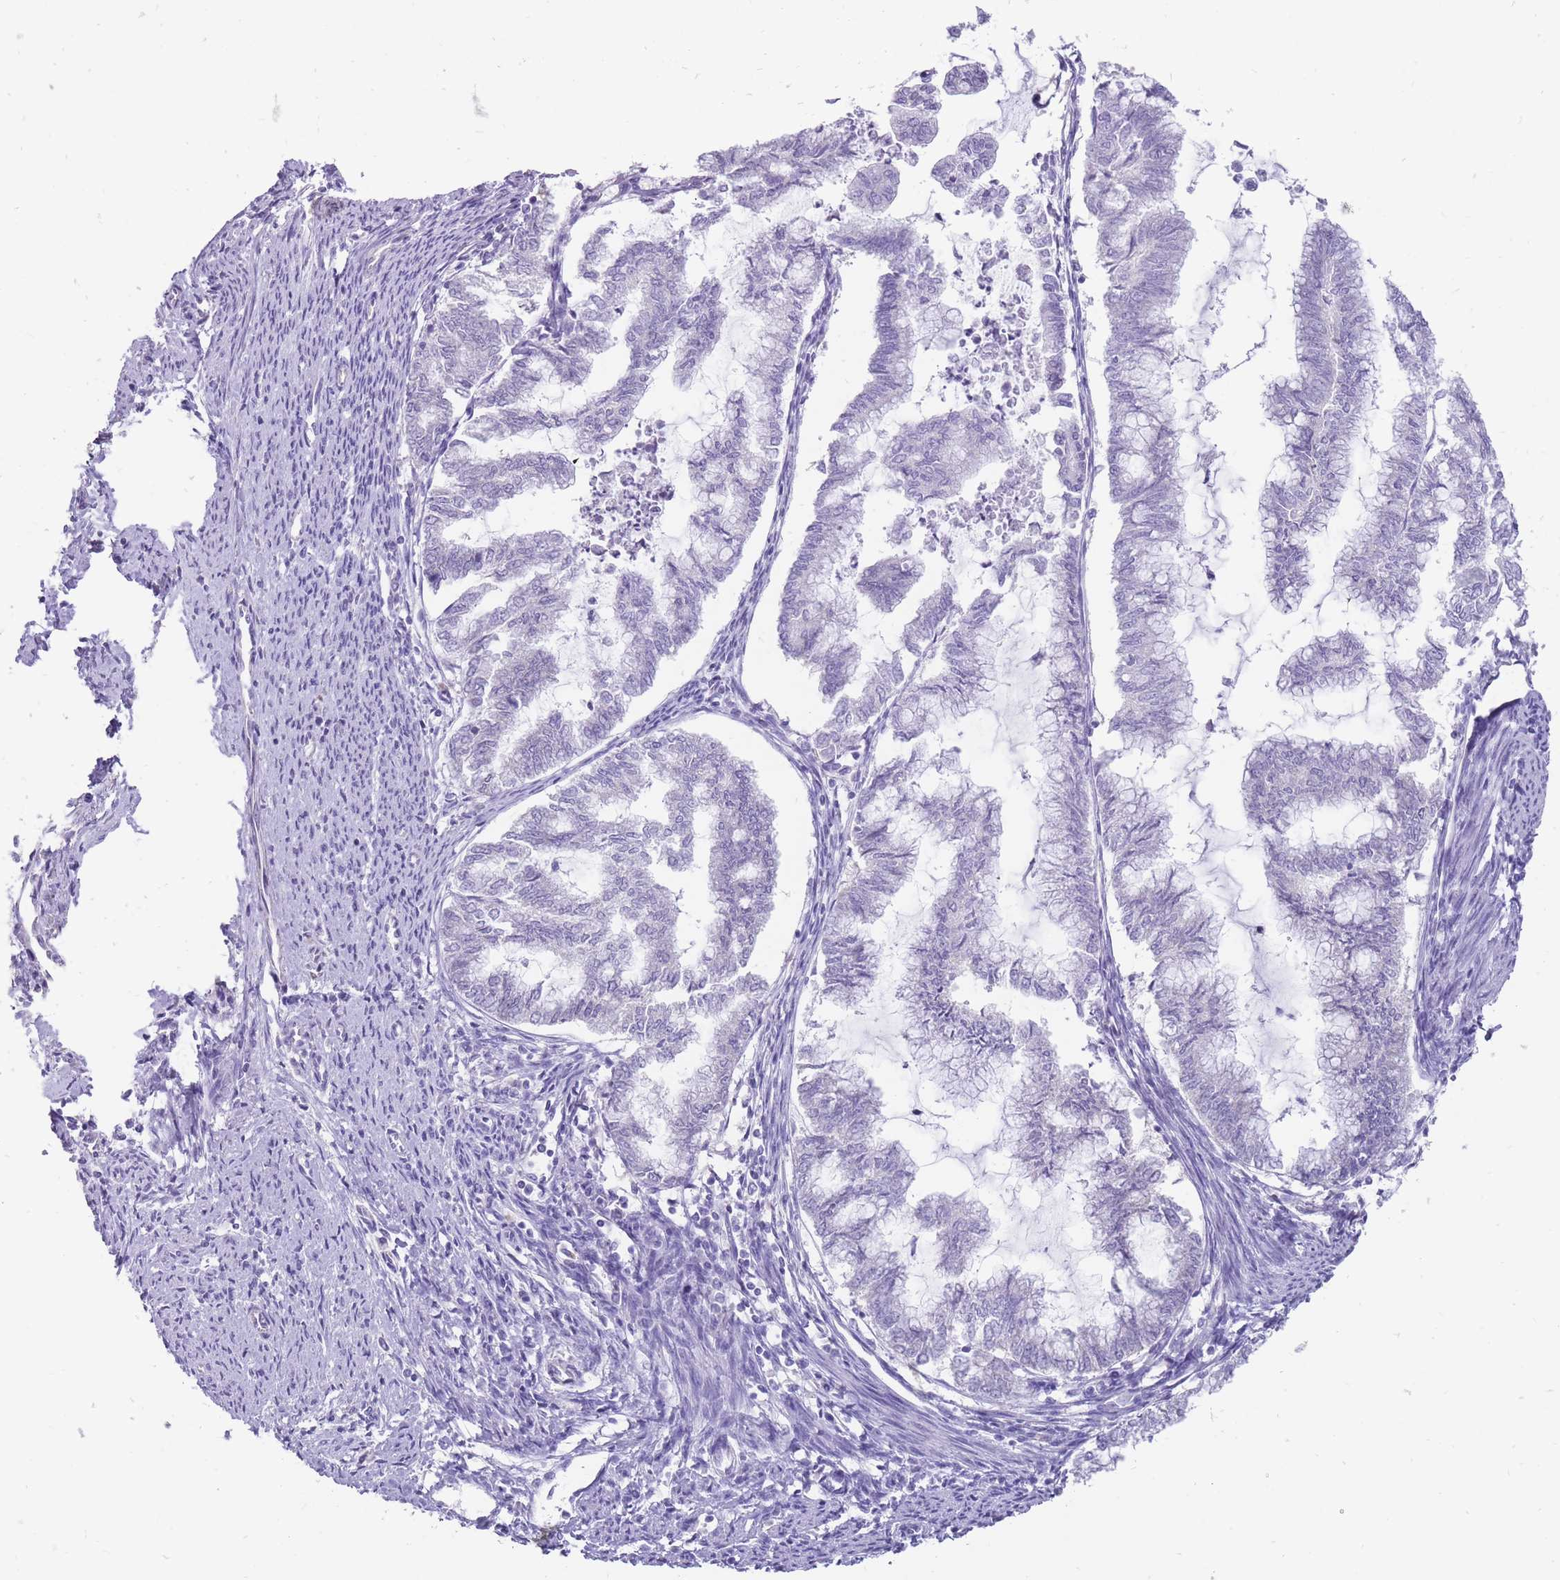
{"staining": {"intensity": "negative", "quantity": "none", "location": "none"}, "tissue": "endometrial cancer", "cell_type": "Tumor cells", "image_type": "cancer", "snomed": [{"axis": "morphology", "description": "Adenocarcinoma, NOS"}, {"axis": "topography", "description": "Endometrium"}], "caption": "A micrograph of human endometrial adenocarcinoma is negative for staining in tumor cells.", "gene": "ERICH4", "patient": {"sex": "female", "age": 79}}